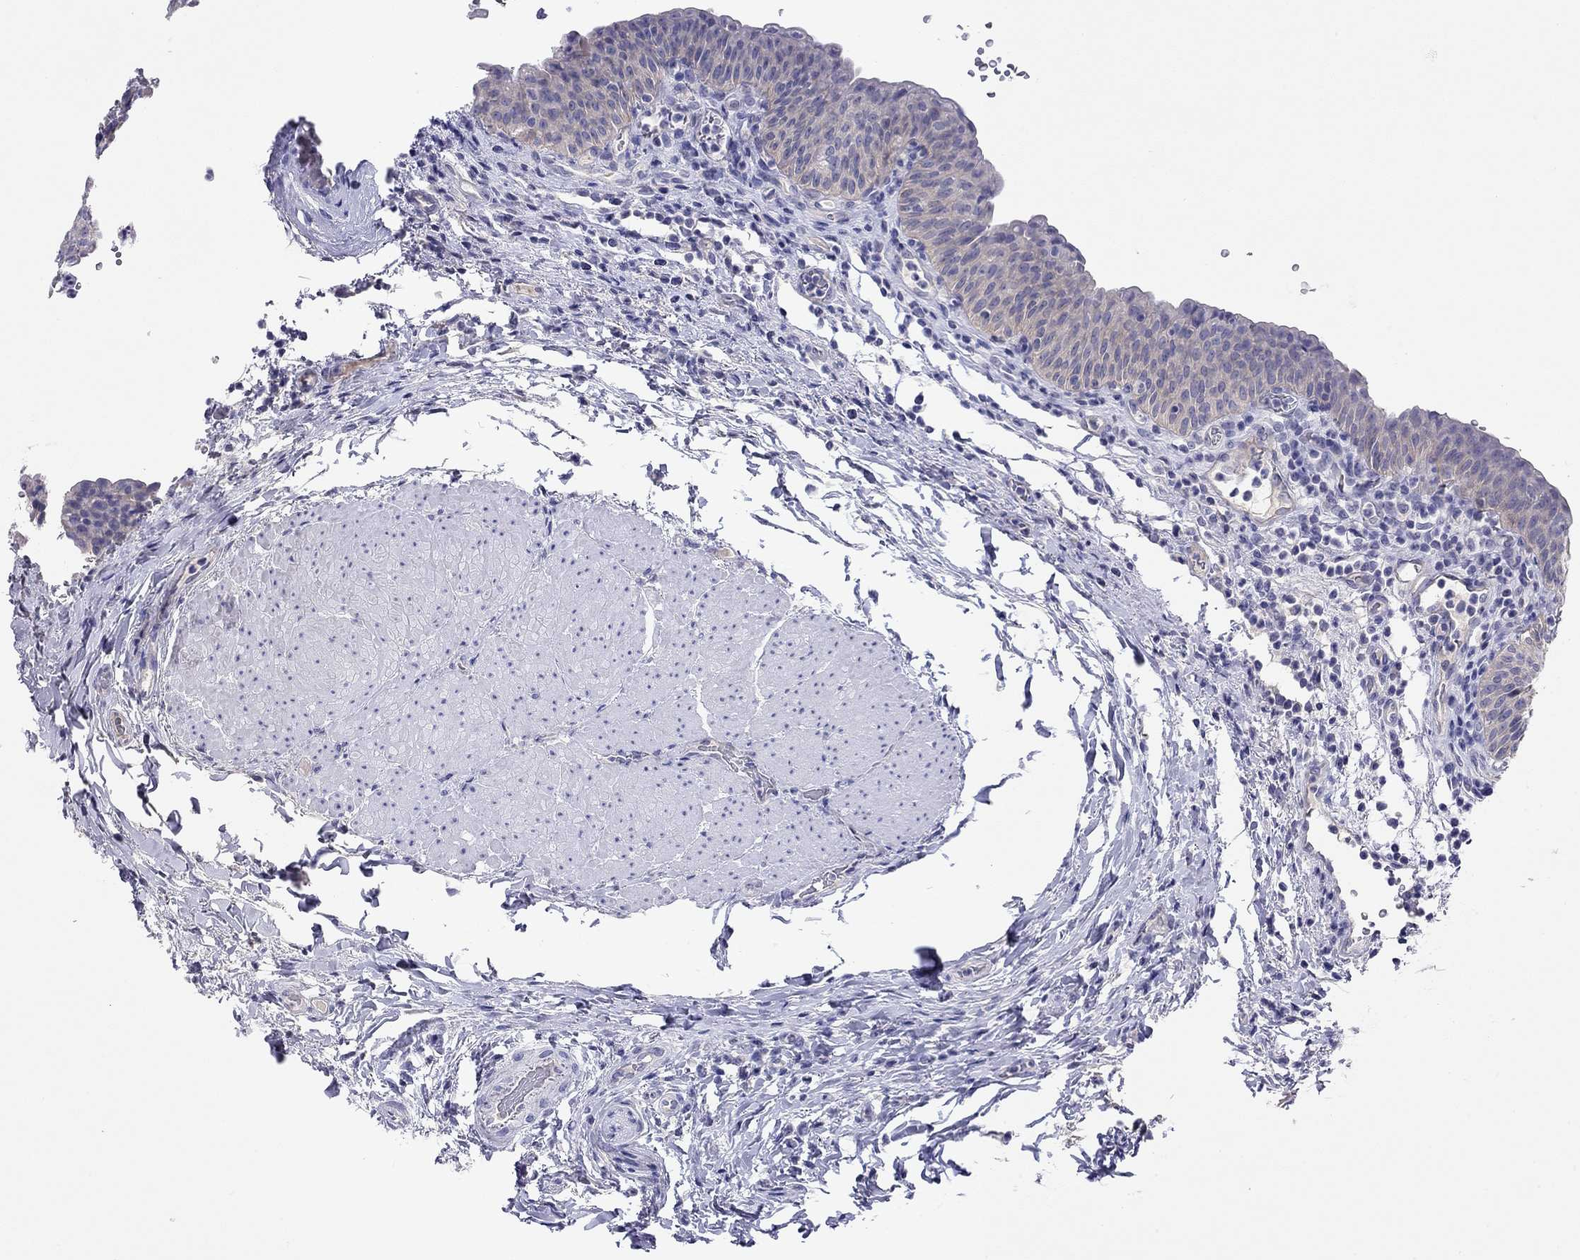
{"staining": {"intensity": "negative", "quantity": "none", "location": "none"}, "tissue": "urinary bladder", "cell_type": "Urothelial cells", "image_type": "normal", "snomed": [{"axis": "morphology", "description": "Normal tissue, NOS"}, {"axis": "topography", "description": "Urinary bladder"}], "caption": "DAB (3,3'-diaminobenzidine) immunohistochemical staining of normal human urinary bladder displays no significant expression in urothelial cells.", "gene": "CAPNS2", "patient": {"sex": "male", "age": 66}}